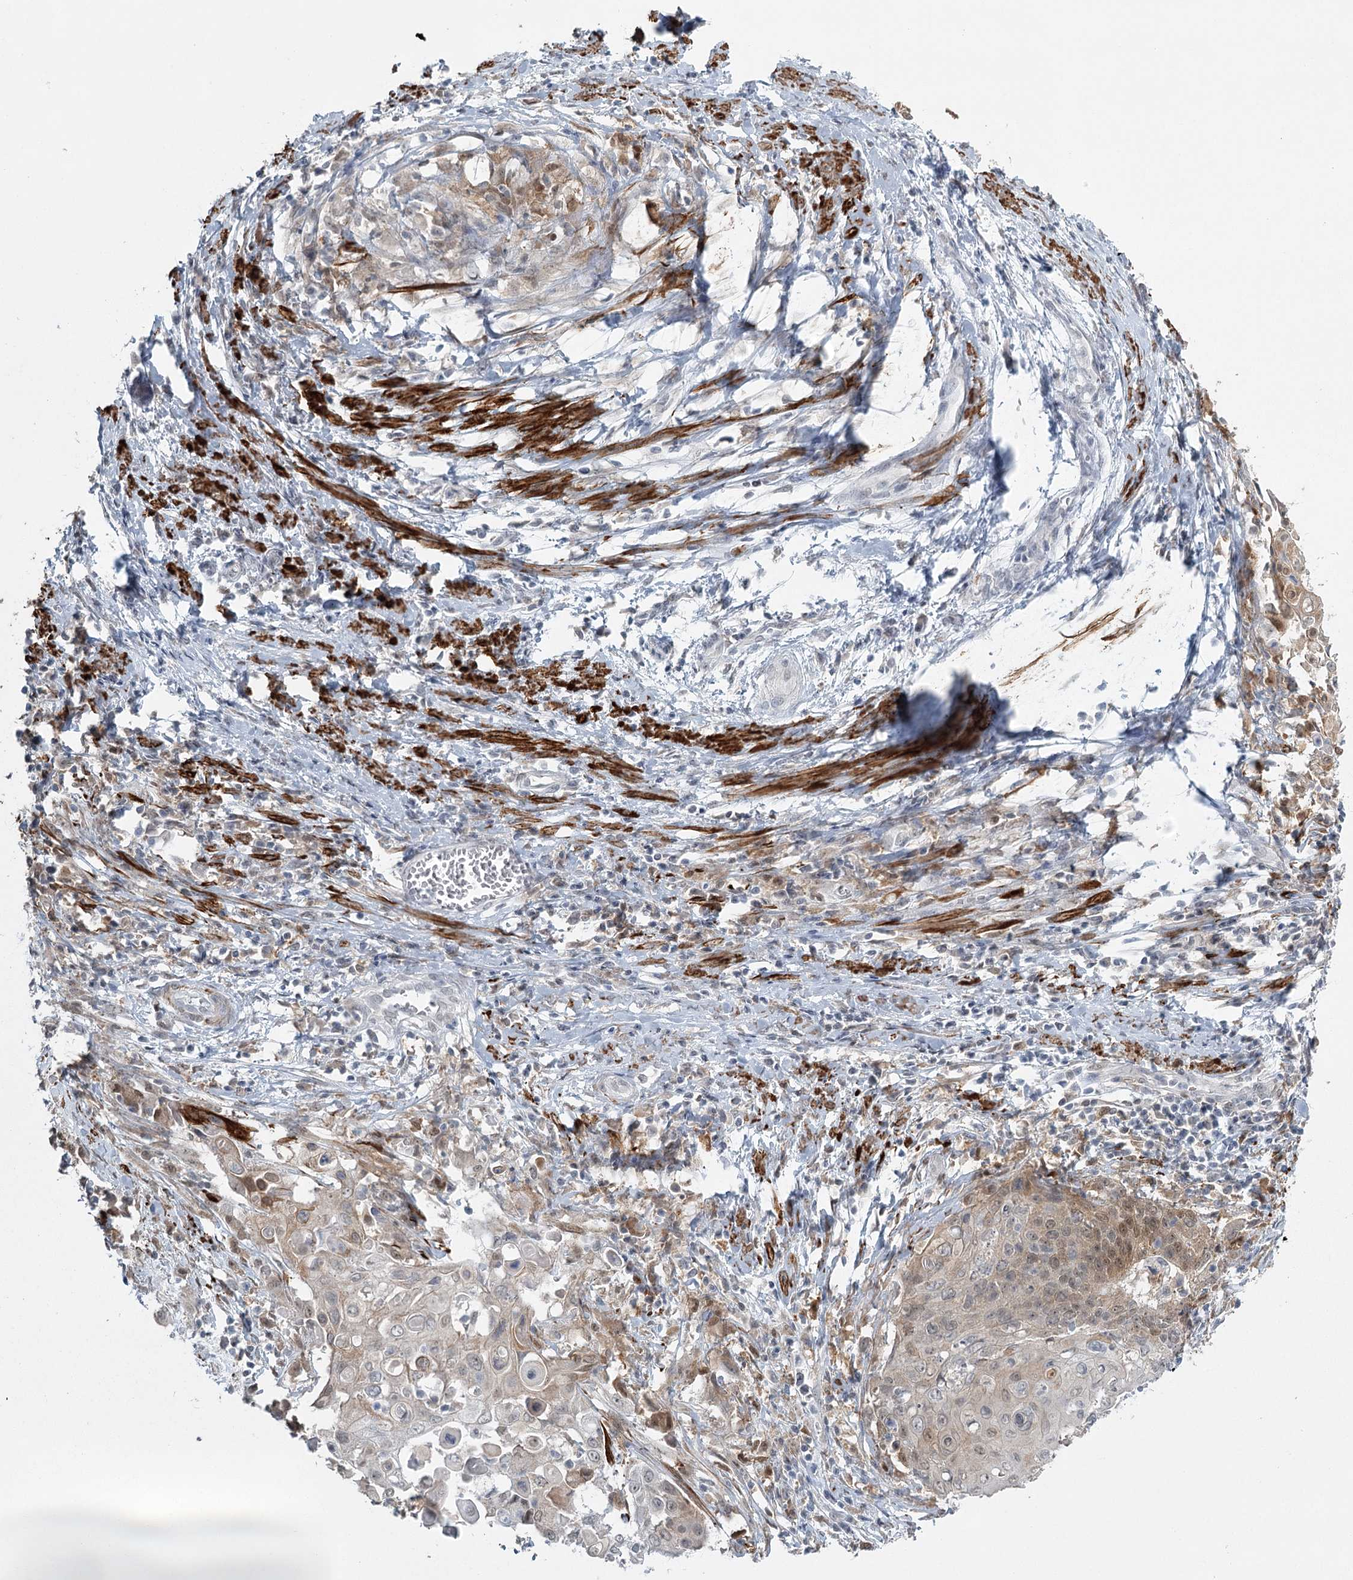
{"staining": {"intensity": "weak", "quantity": "<25%", "location": "cytoplasmic/membranous"}, "tissue": "cervical cancer", "cell_type": "Tumor cells", "image_type": "cancer", "snomed": [{"axis": "morphology", "description": "Squamous cell carcinoma, NOS"}, {"axis": "topography", "description": "Cervix"}], "caption": "This is a histopathology image of immunohistochemistry (IHC) staining of cervical squamous cell carcinoma, which shows no staining in tumor cells. The staining is performed using DAB brown chromogen with nuclei counter-stained in using hematoxylin.", "gene": "TMEM70", "patient": {"sex": "female", "age": 39}}